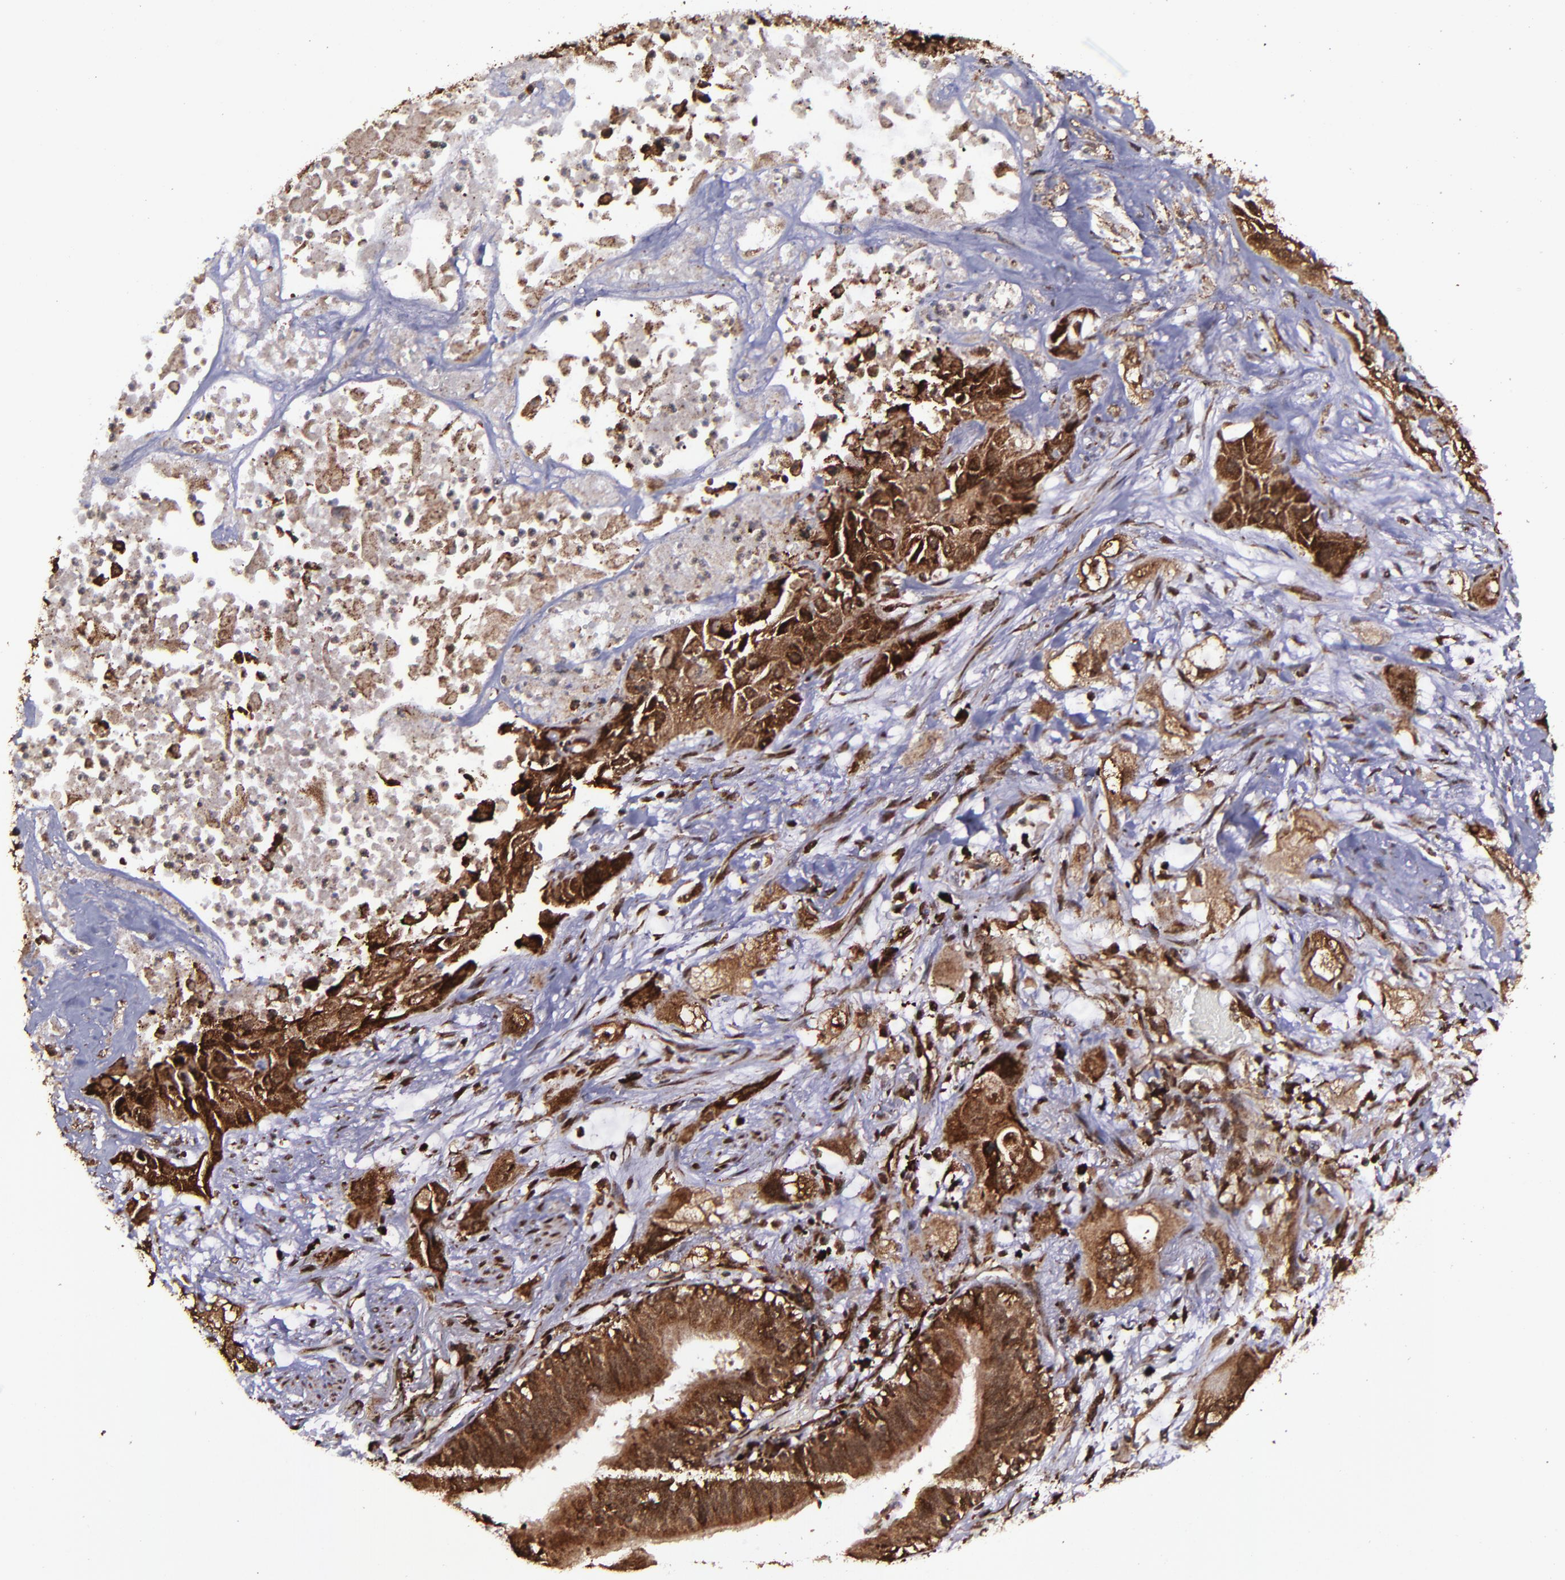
{"staining": {"intensity": "strong", "quantity": ">75%", "location": "cytoplasmic/membranous,nuclear"}, "tissue": "lung cancer", "cell_type": "Tumor cells", "image_type": "cancer", "snomed": [{"axis": "morphology", "description": "Squamous cell carcinoma, NOS"}, {"axis": "topography", "description": "Lung"}], "caption": "Lung cancer (squamous cell carcinoma) stained with a brown dye demonstrates strong cytoplasmic/membranous and nuclear positive expression in about >75% of tumor cells.", "gene": "EIF4ENIF1", "patient": {"sex": "female", "age": 76}}